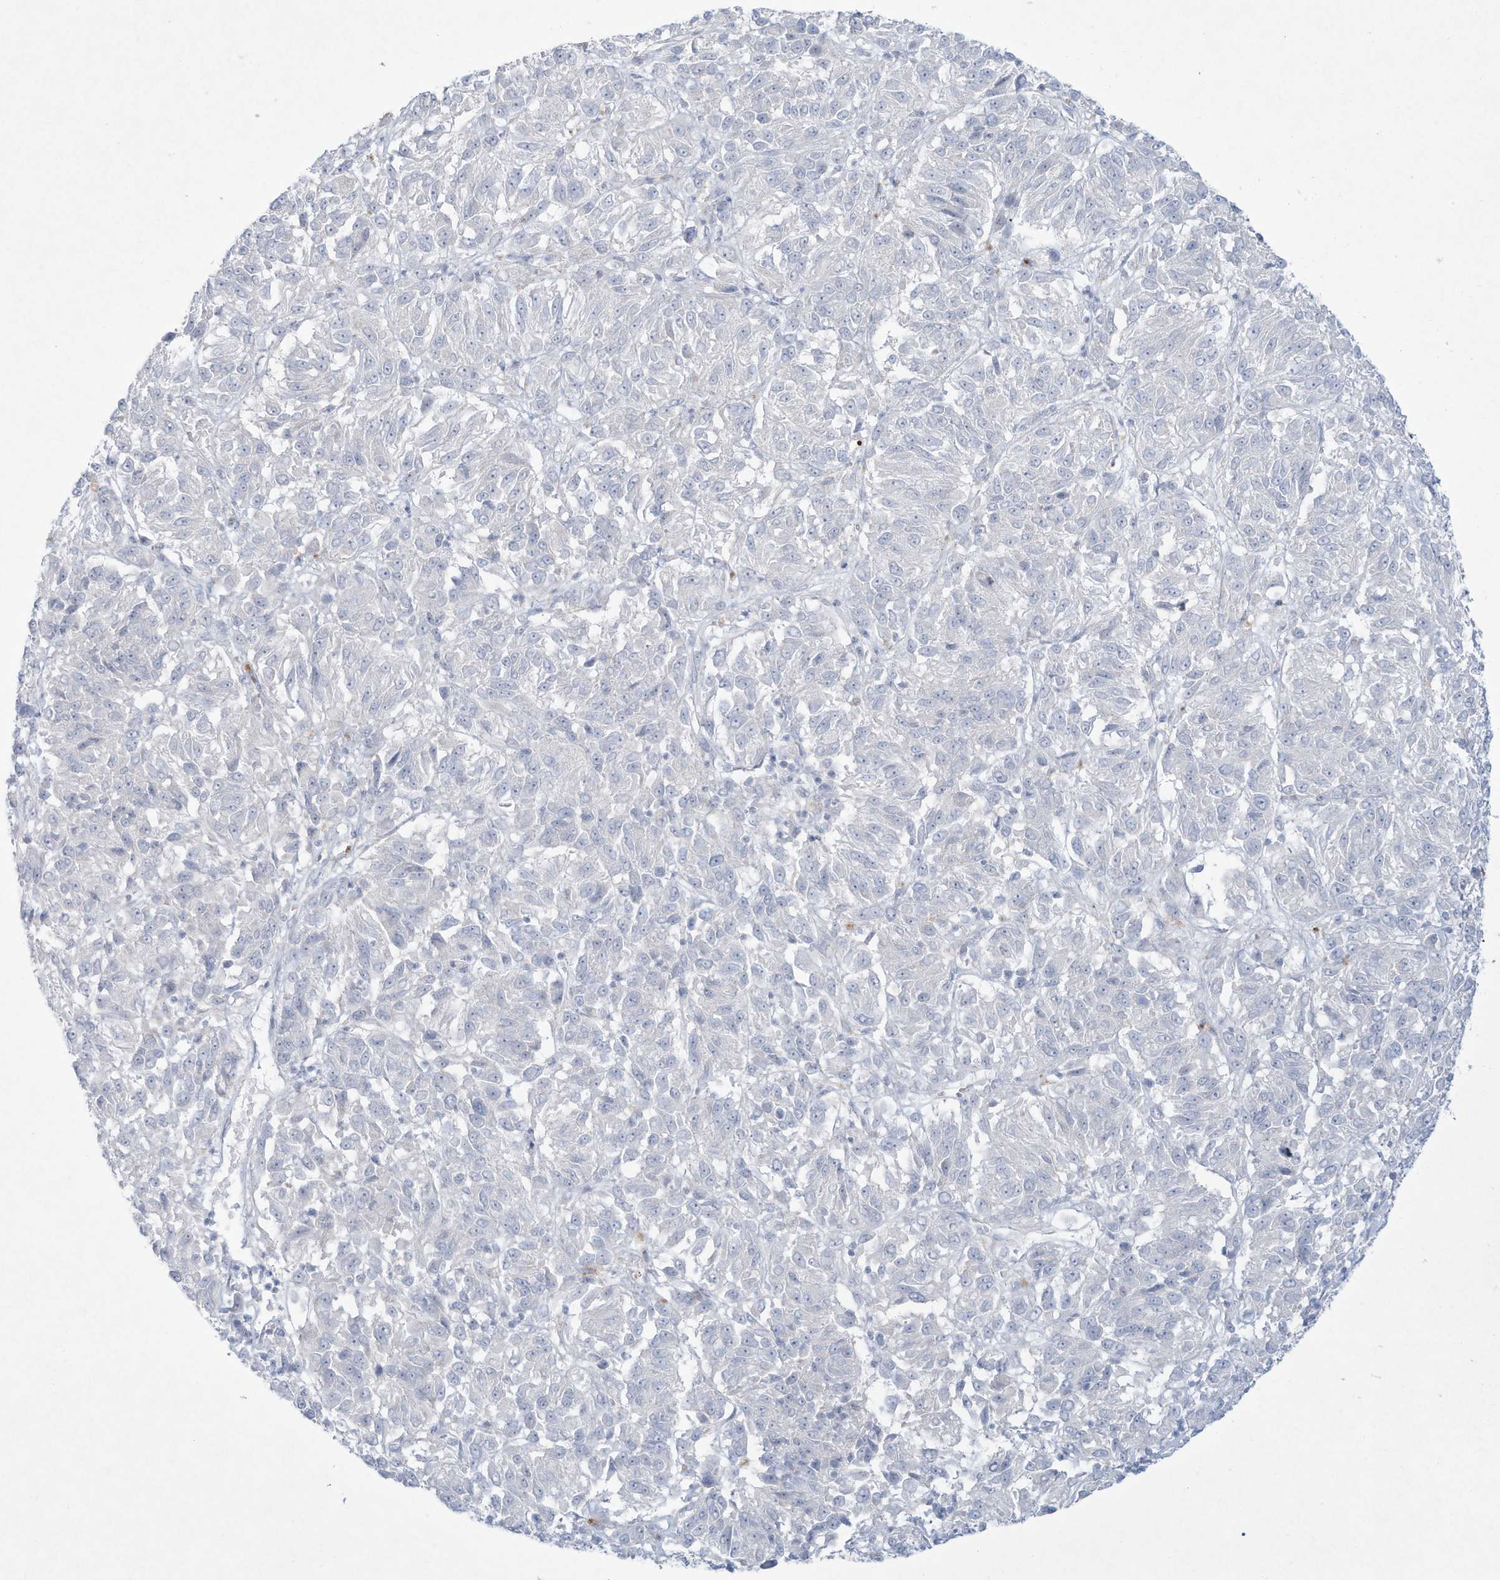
{"staining": {"intensity": "negative", "quantity": "none", "location": "none"}, "tissue": "melanoma", "cell_type": "Tumor cells", "image_type": "cancer", "snomed": [{"axis": "morphology", "description": "Malignant melanoma, Metastatic site"}, {"axis": "topography", "description": "Lung"}], "caption": "Protein analysis of melanoma shows no significant positivity in tumor cells. Nuclei are stained in blue.", "gene": "PAX6", "patient": {"sex": "male", "age": 64}}